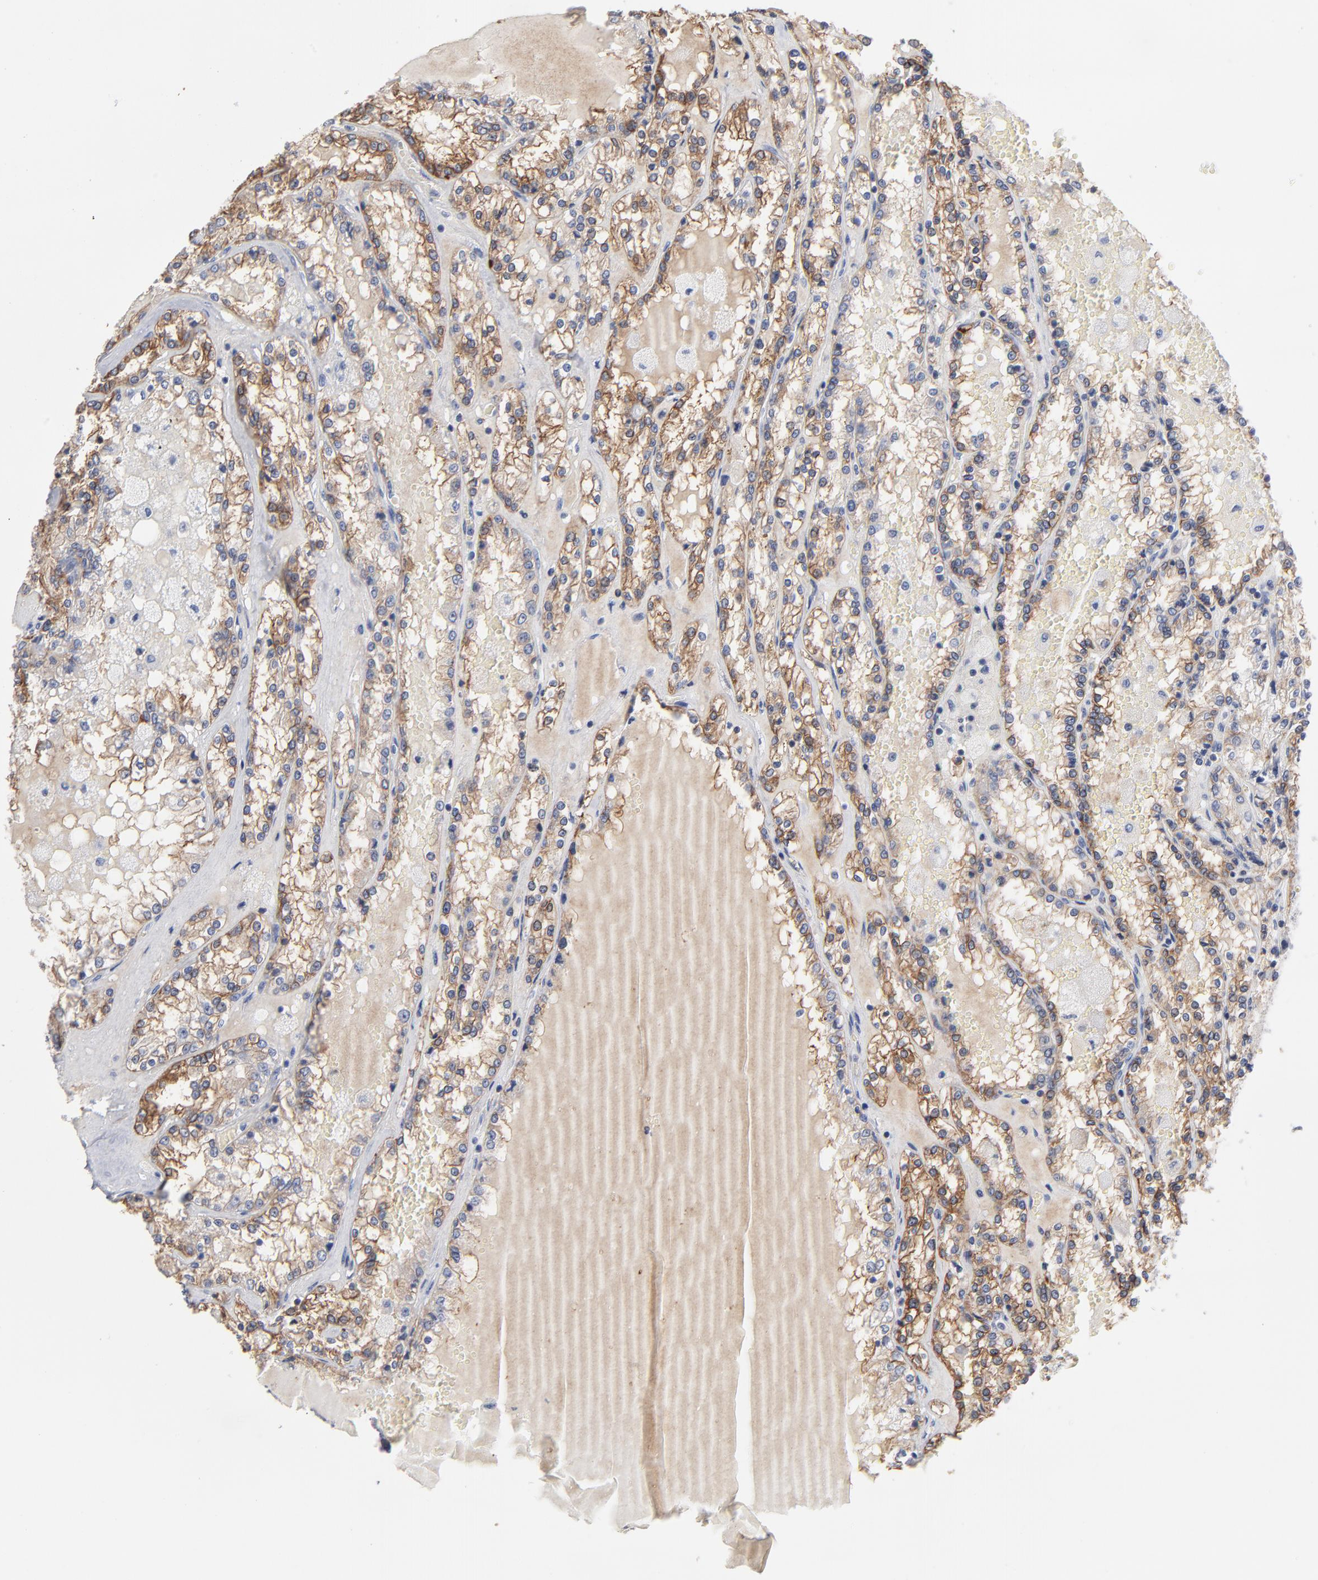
{"staining": {"intensity": "moderate", "quantity": ">75%", "location": "cytoplasmic/membranous"}, "tissue": "renal cancer", "cell_type": "Tumor cells", "image_type": "cancer", "snomed": [{"axis": "morphology", "description": "Adenocarcinoma, NOS"}, {"axis": "topography", "description": "Kidney"}], "caption": "There is medium levels of moderate cytoplasmic/membranous positivity in tumor cells of renal adenocarcinoma, as demonstrated by immunohistochemical staining (brown color).", "gene": "PDLIM2", "patient": {"sex": "female", "age": 56}}